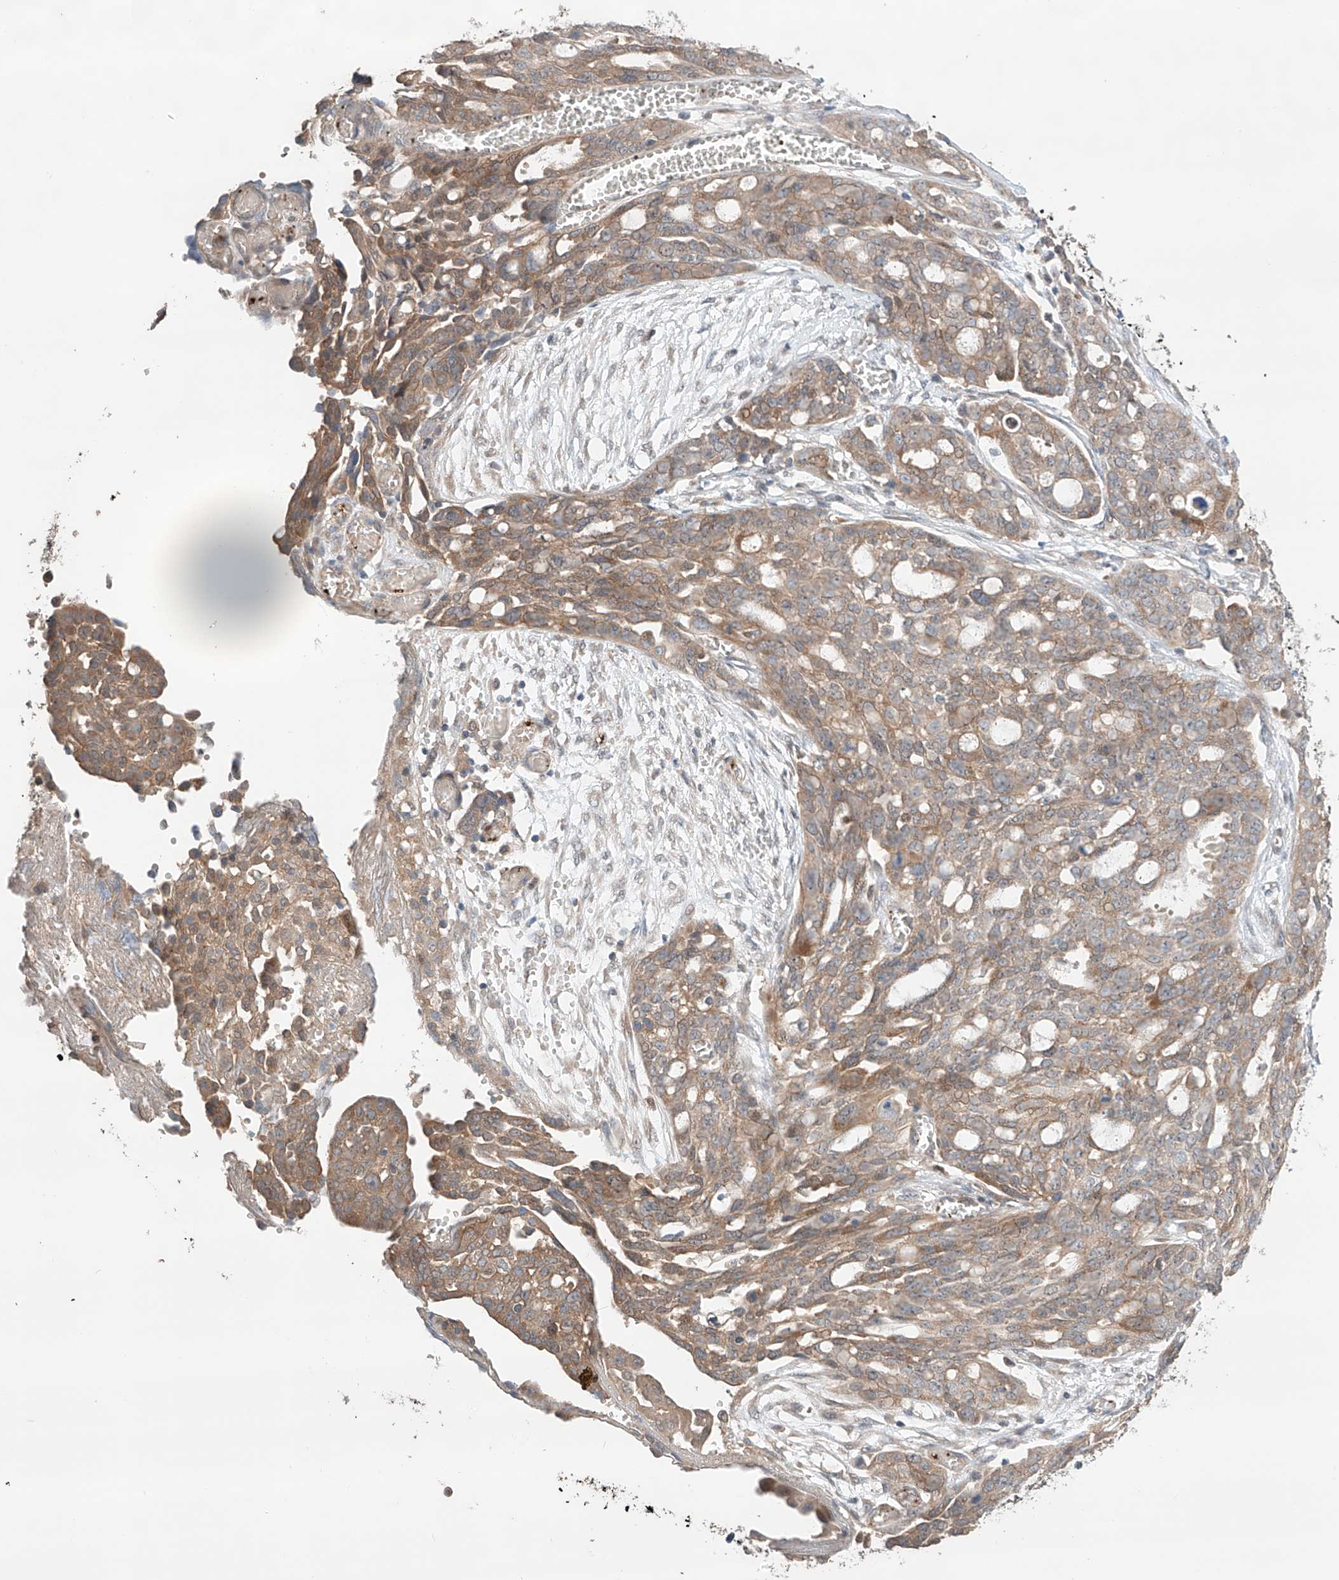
{"staining": {"intensity": "moderate", "quantity": "25%-75%", "location": "cytoplasmic/membranous"}, "tissue": "ovarian cancer", "cell_type": "Tumor cells", "image_type": "cancer", "snomed": [{"axis": "morphology", "description": "Cystadenocarcinoma, serous, NOS"}, {"axis": "topography", "description": "Soft tissue"}, {"axis": "topography", "description": "Ovary"}], "caption": "Human ovarian cancer (serous cystadenocarcinoma) stained with a protein marker exhibits moderate staining in tumor cells.", "gene": "ZFHX2", "patient": {"sex": "female", "age": 57}}